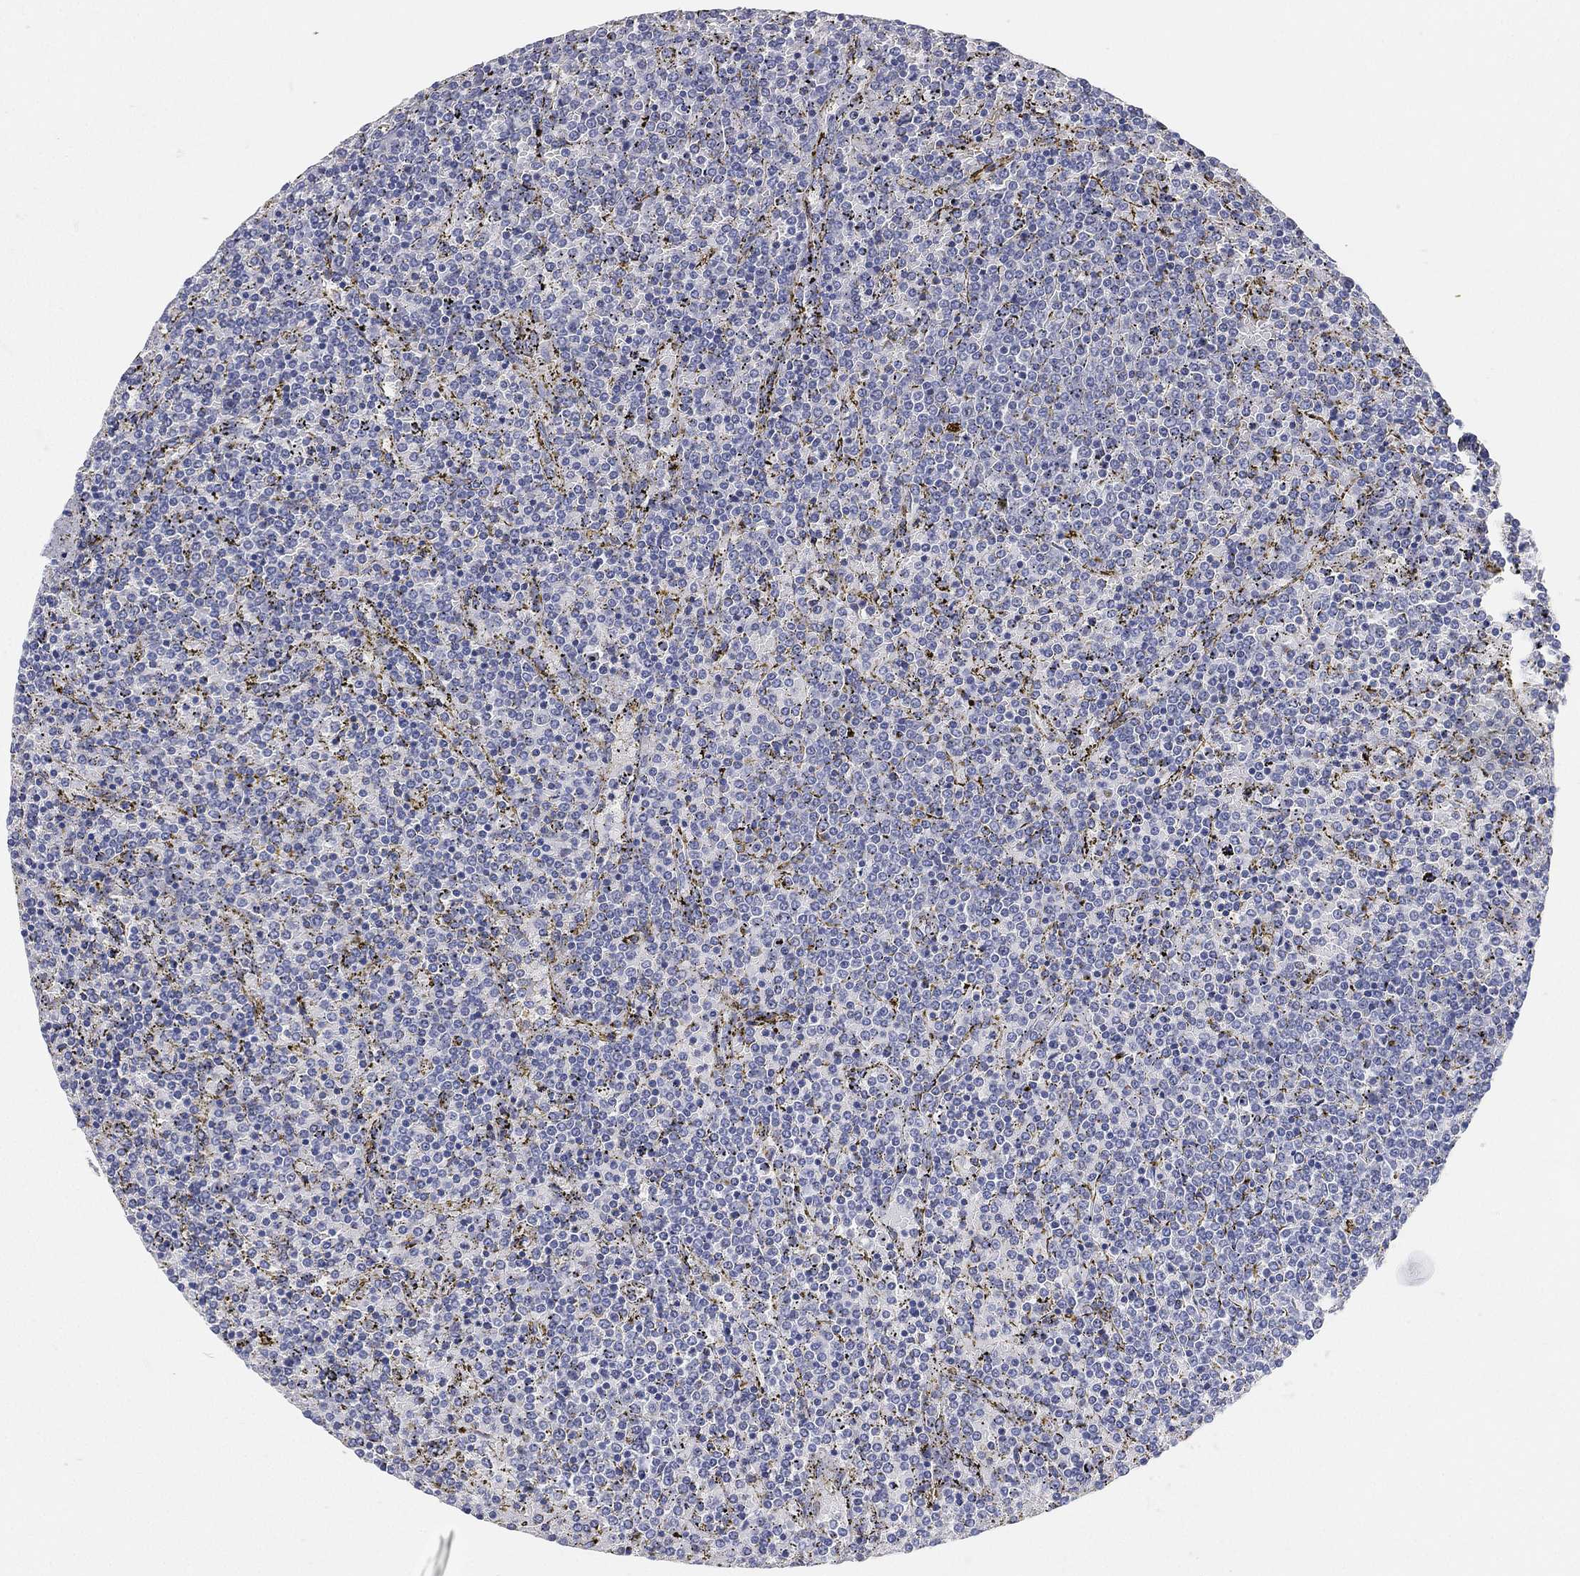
{"staining": {"intensity": "negative", "quantity": "none", "location": "none"}, "tissue": "lymphoma", "cell_type": "Tumor cells", "image_type": "cancer", "snomed": [{"axis": "morphology", "description": "Malignant lymphoma, non-Hodgkin's type, Low grade"}, {"axis": "topography", "description": "Spleen"}], "caption": "The immunohistochemistry (IHC) image has no significant staining in tumor cells of lymphoma tissue.", "gene": "FAM187B", "patient": {"sex": "female", "age": 77}}